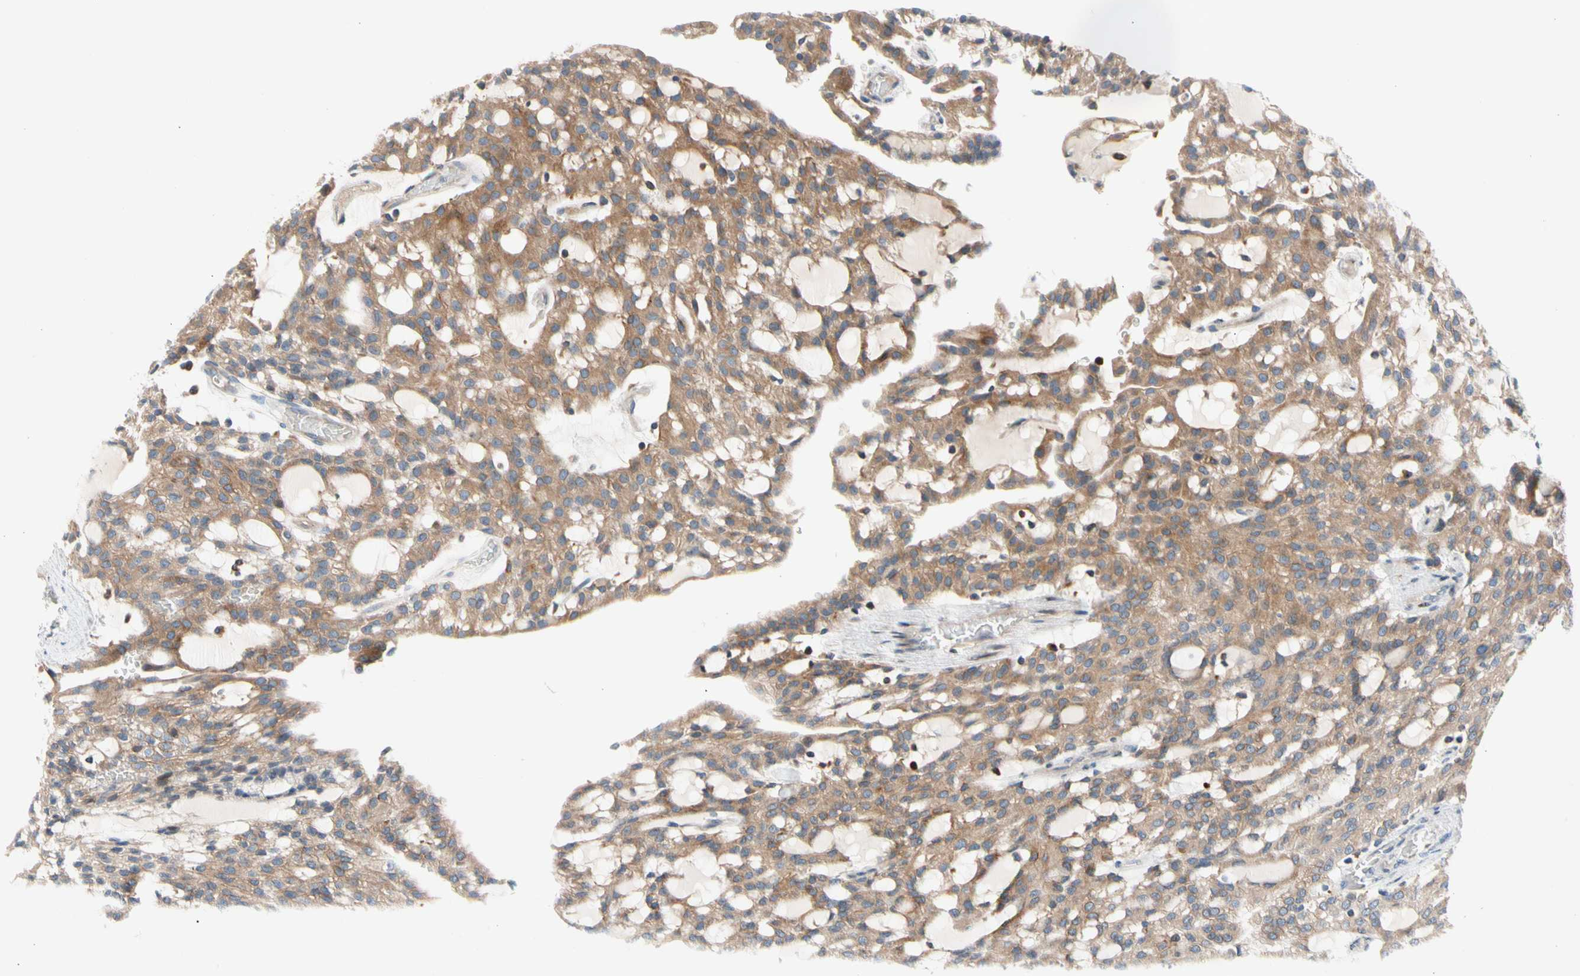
{"staining": {"intensity": "weak", "quantity": "25%-75%", "location": "cytoplasmic/membranous"}, "tissue": "renal cancer", "cell_type": "Tumor cells", "image_type": "cancer", "snomed": [{"axis": "morphology", "description": "Adenocarcinoma, NOS"}, {"axis": "topography", "description": "Kidney"}], "caption": "Renal cancer (adenocarcinoma) was stained to show a protein in brown. There is low levels of weak cytoplasmic/membranous staining in about 25%-75% of tumor cells.", "gene": "MAP3K3", "patient": {"sex": "male", "age": 63}}